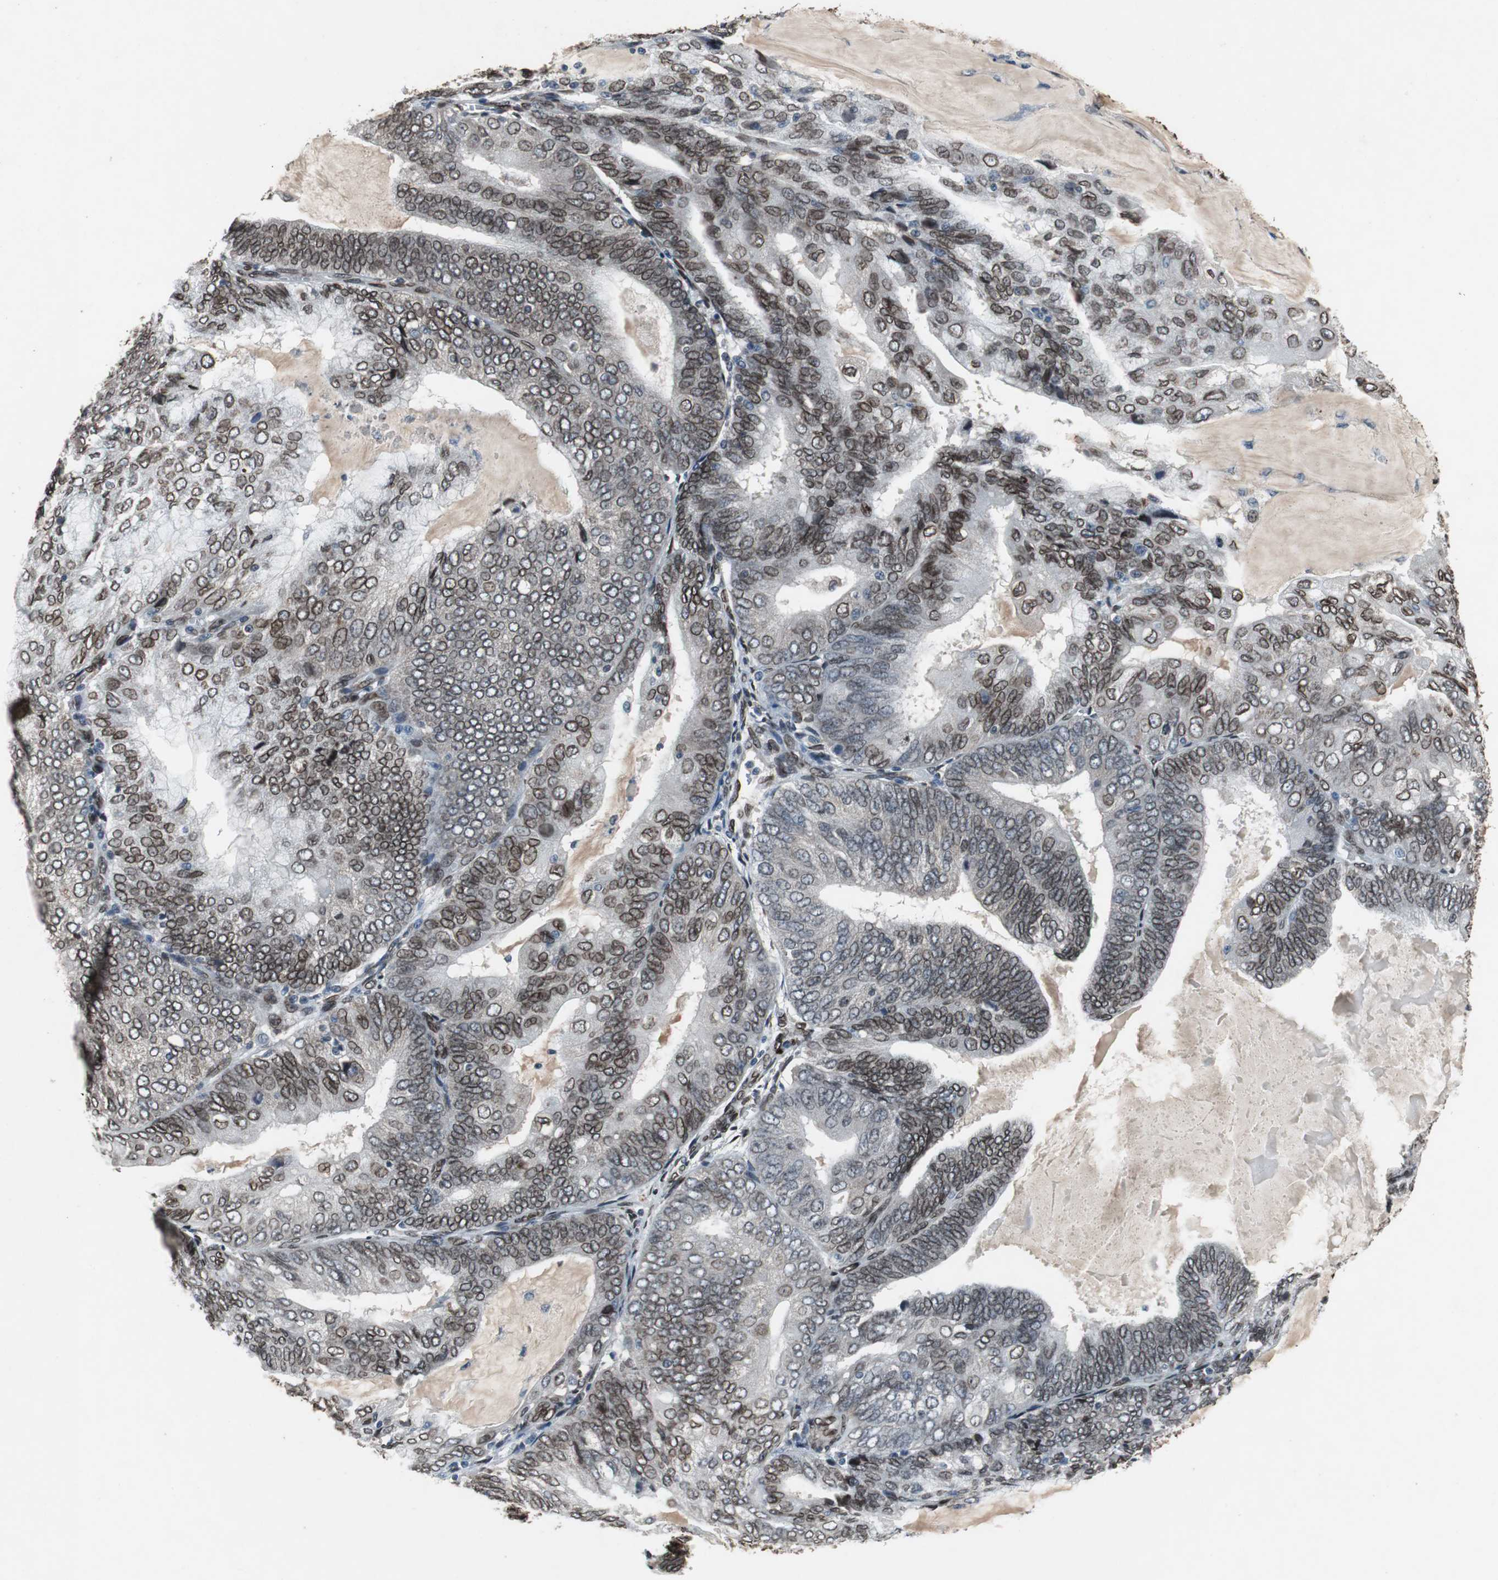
{"staining": {"intensity": "strong", "quantity": ">75%", "location": "cytoplasmic/membranous,nuclear"}, "tissue": "endometrial cancer", "cell_type": "Tumor cells", "image_type": "cancer", "snomed": [{"axis": "morphology", "description": "Adenocarcinoma, NOS"}, {"axis": "topography", "description": "Endometrium"}], "caption": "Immunohistochemical staining of endometrial cancer shows high levels of strong cytoplasmic/membranous and nuclear expression in approximately >75% of tumor cells.", "gene": "LMNA", "patient": {"sex": "female", "age": 81}}